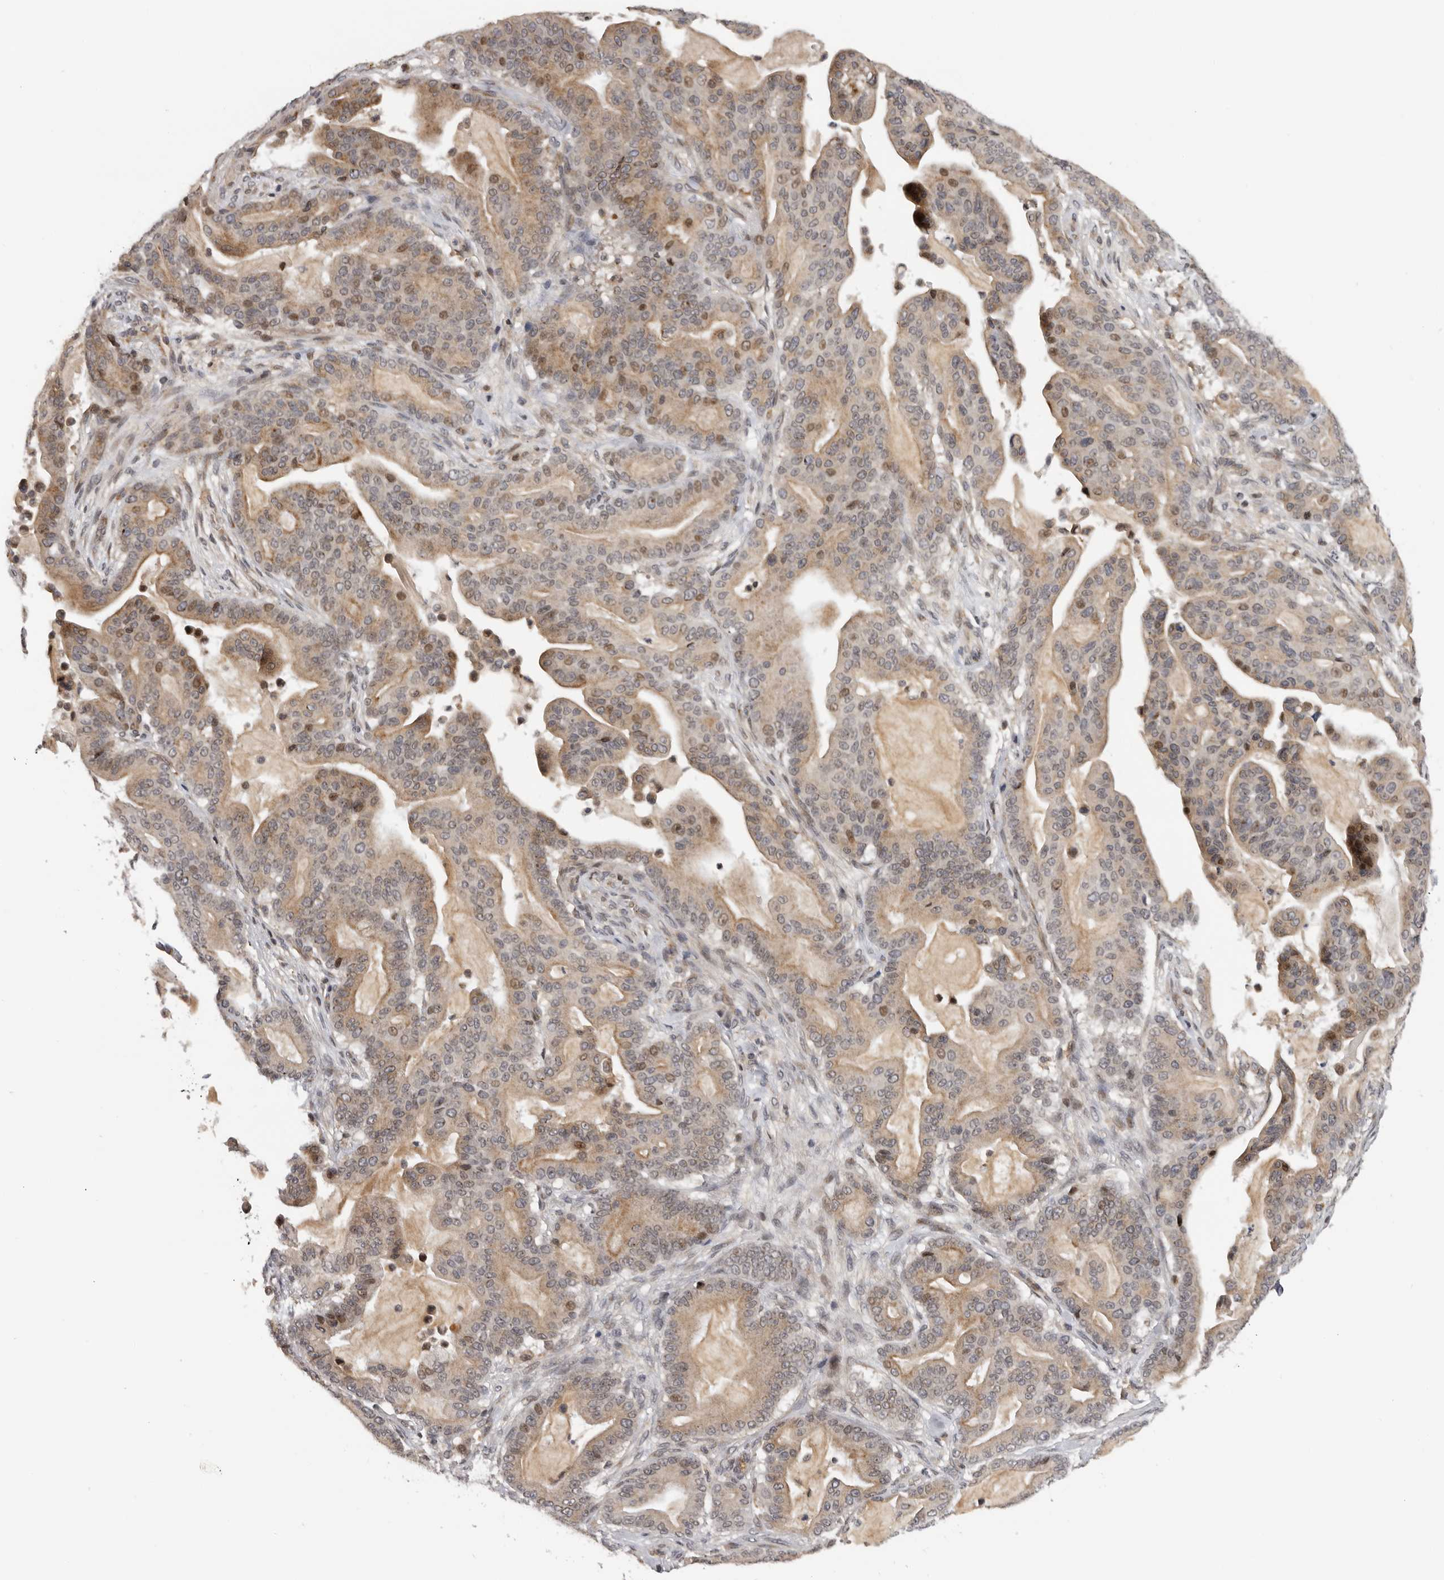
{"staining": {"intensity": "moderate", "quantity": "25%-75%", "location": "cytoplasmic/membranous,nuclear"}, "tissue": "pancreatic cancer", "cell_type": "Tumor cells", "image_type": "cancer", "snomed": [{"axis": "morphology", "description": "Adenocarcinoma, NOS"}, {"axis": "topography", "description": "Pancreas"}], "caption": "Moderate cytoplasmic/membranous and nuclear protein expression is present in approximately 25%-75% of tumor cells in pancreatic adenocarcinoma.", "gene": "KIF2B", "patient": {"sex": "male", "age": 63}}